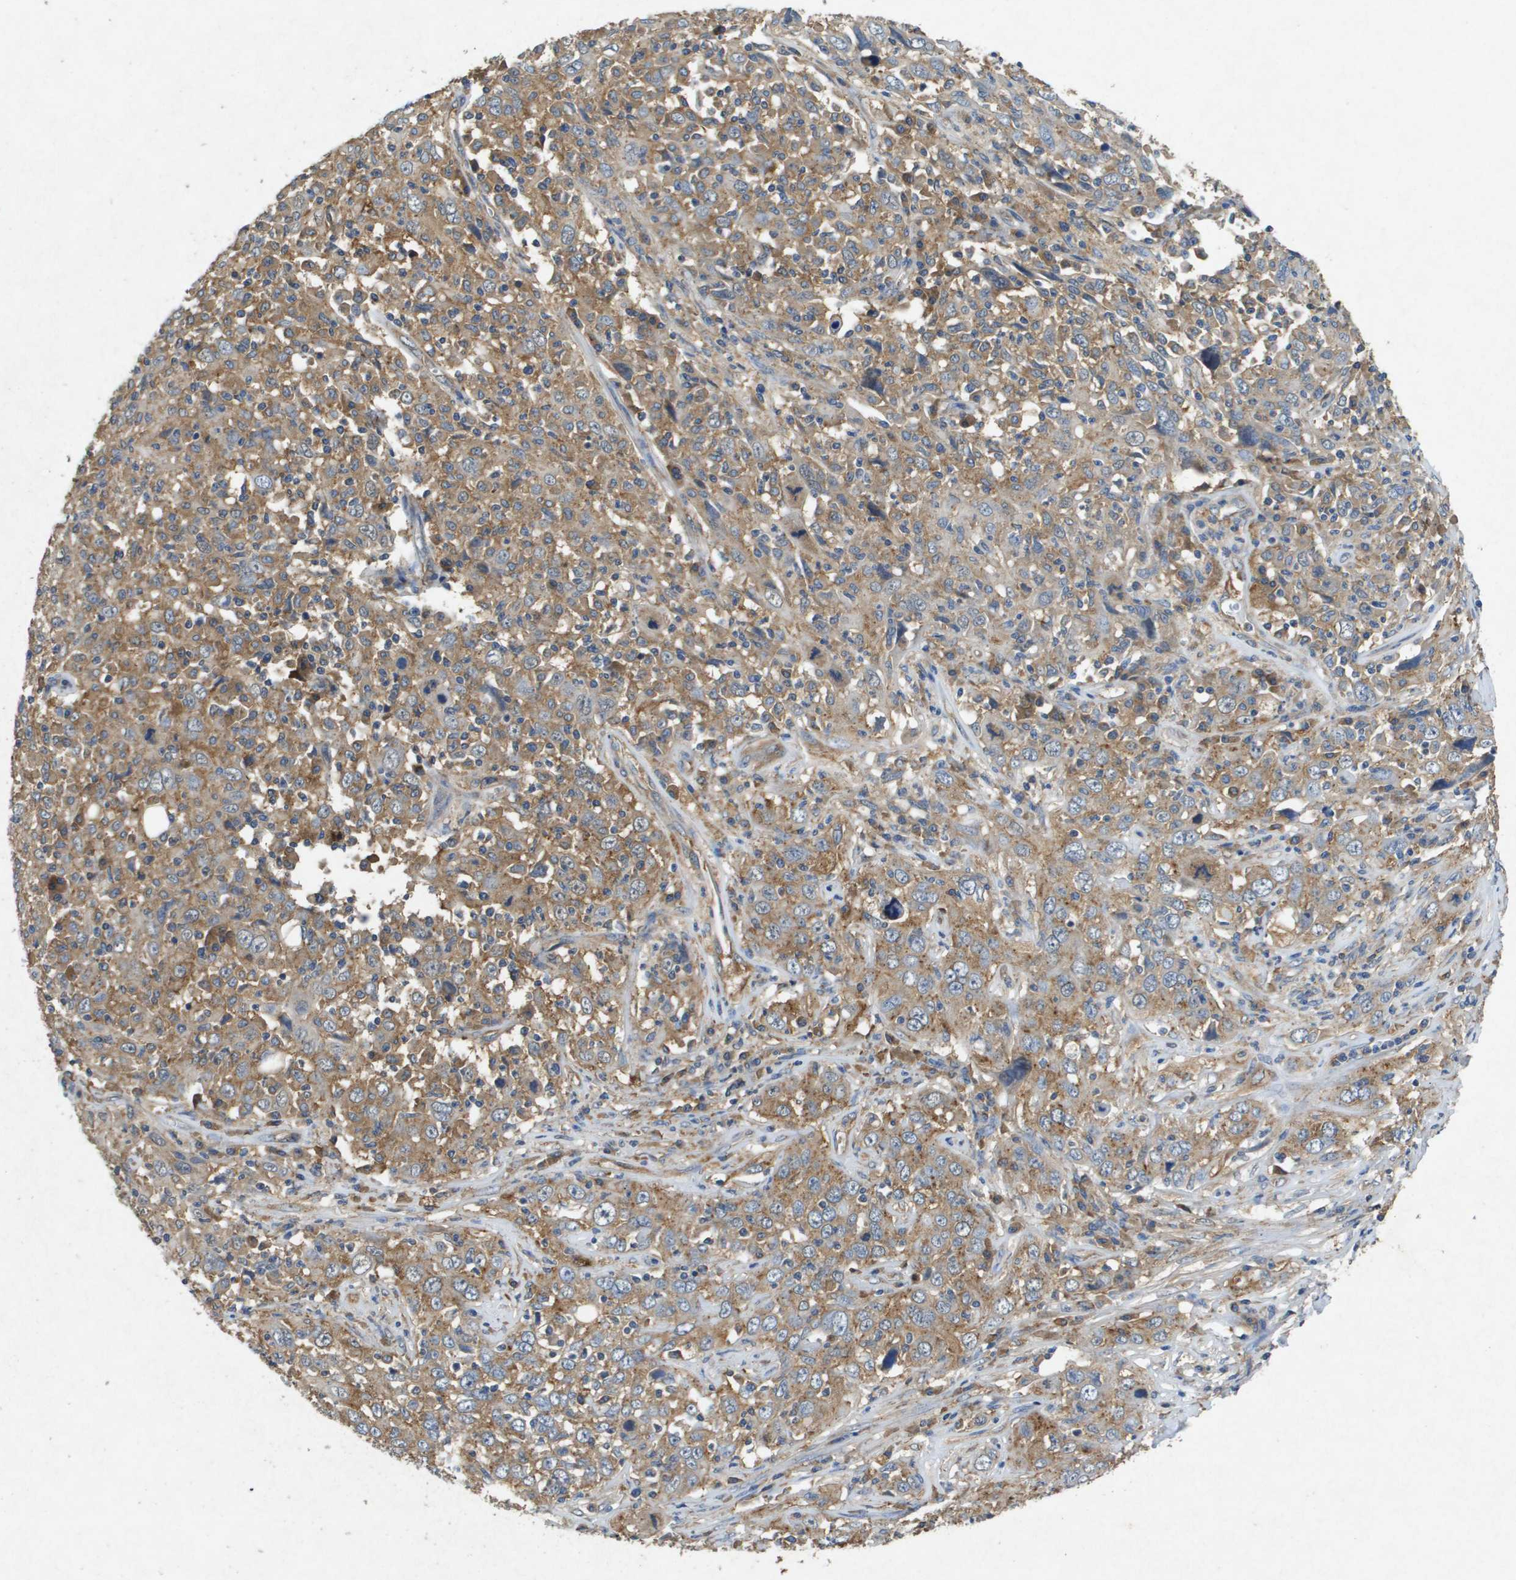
{"staining": {"intensity": "moderate", "quantity": "25%-75%", "location": "cytoplasmic/membranous"}, "tissue": "cervical cancer", "cell_type": "Tumor cells", "image_type": "cancer", "snomed": [{"axis": "morphology", "description": "Squamous cell carcinoma, NOS"}, {"axis": "topography", "description": "Cervix"}], "caption": "Cervical squamous cell carcinoma stained for a protein reveals moderate cytoplasmic/membranous positivity in tumor cells. The staining is performed using DAB brown chromogen to label protein expression. The nuclei are counter-stained blue using hematoxylin.", "gene": "PTPRT", "patient": {"sex": "female", "age": 46}}